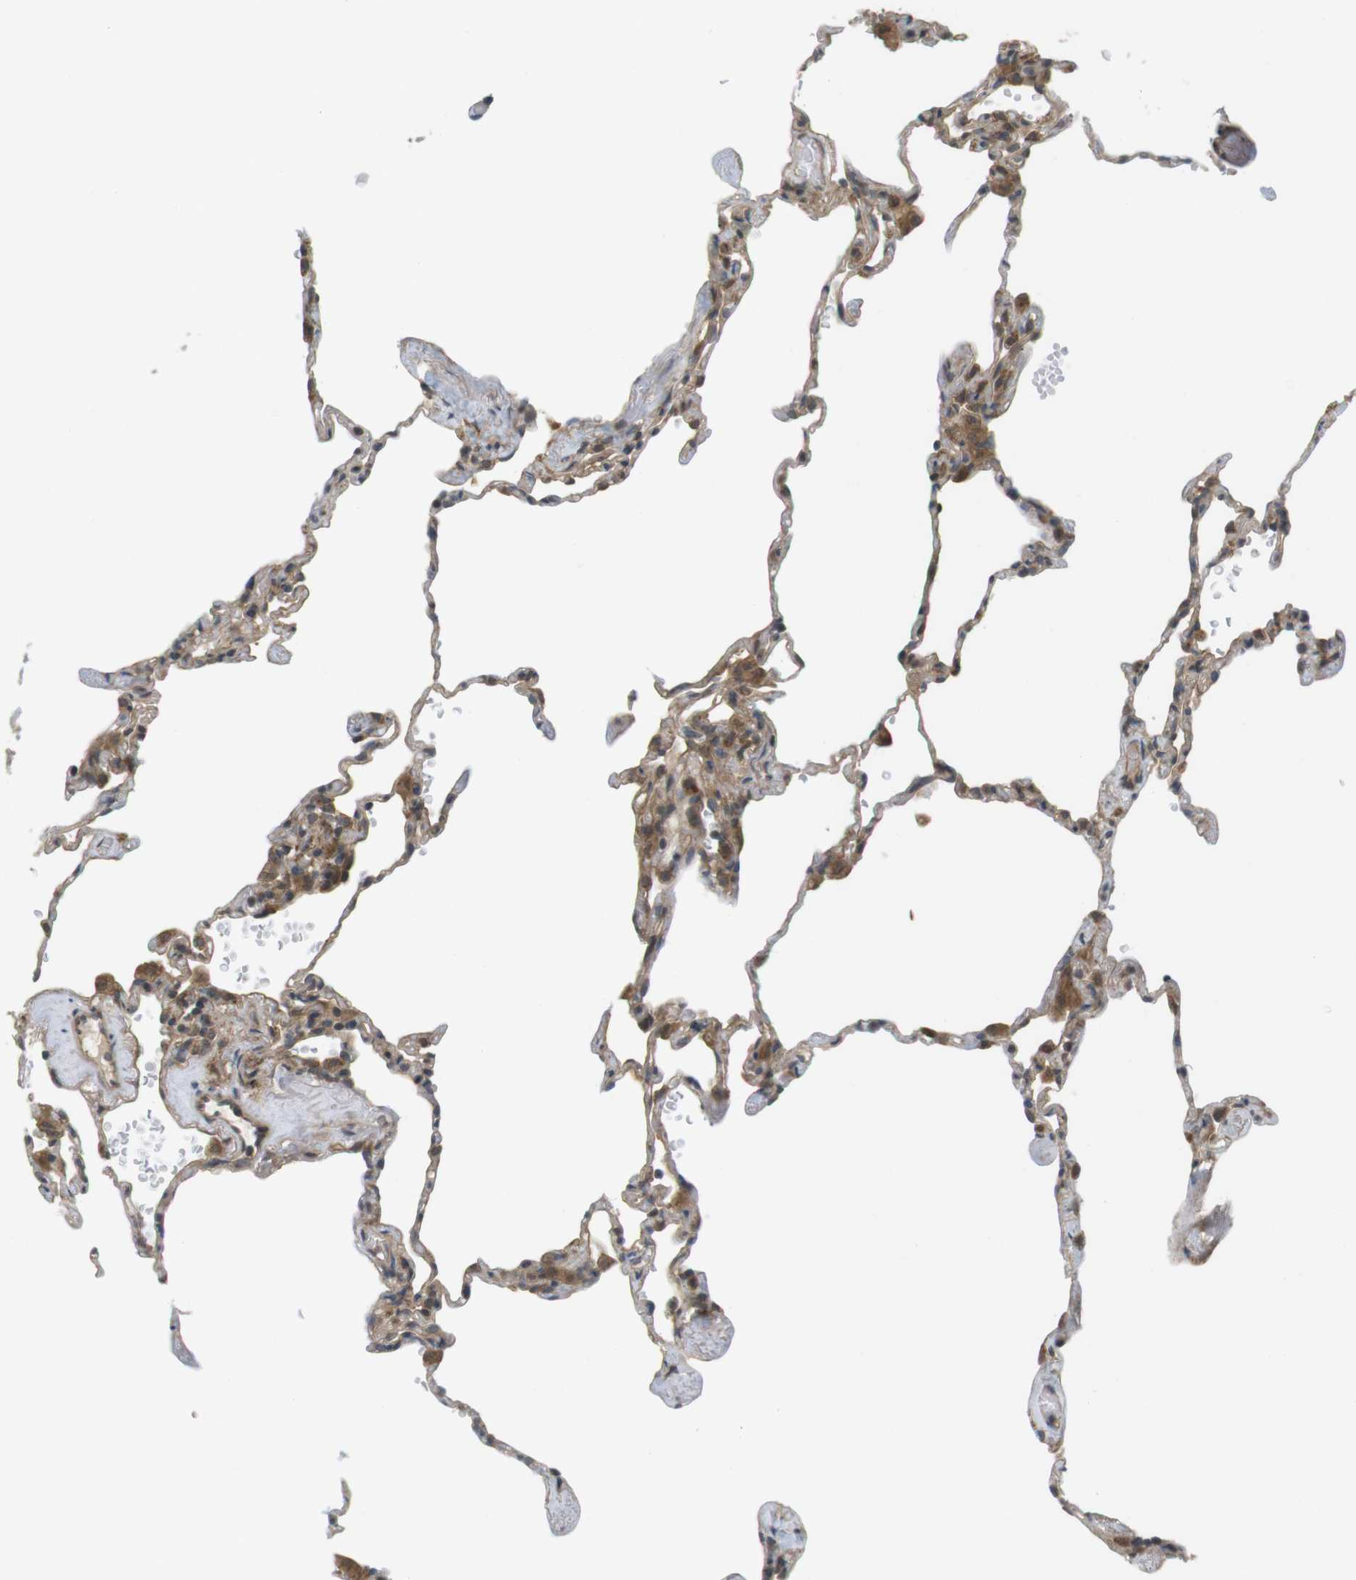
{"staining": {"intensity": "moderate", "quantity": "25%-75%", "location": "cytoplasmic/membranous"}, "tissue": "lung", "cell_type": "Alveolar cells", "image_type": "normal", "snomed": [{"axis": "morphology", "description": "Normal tissue, NOS"}, {"axis": "topography", "description": "Lung"}], "caption": "DAB immunohistochemical staining of benign human lung demonstrates moderate cytoplasmic/membranous protein expression in approximately 25%-75% of alveolar cells.", "gene": "RNF130", "patient": {"sex": "male", "age": 59}}